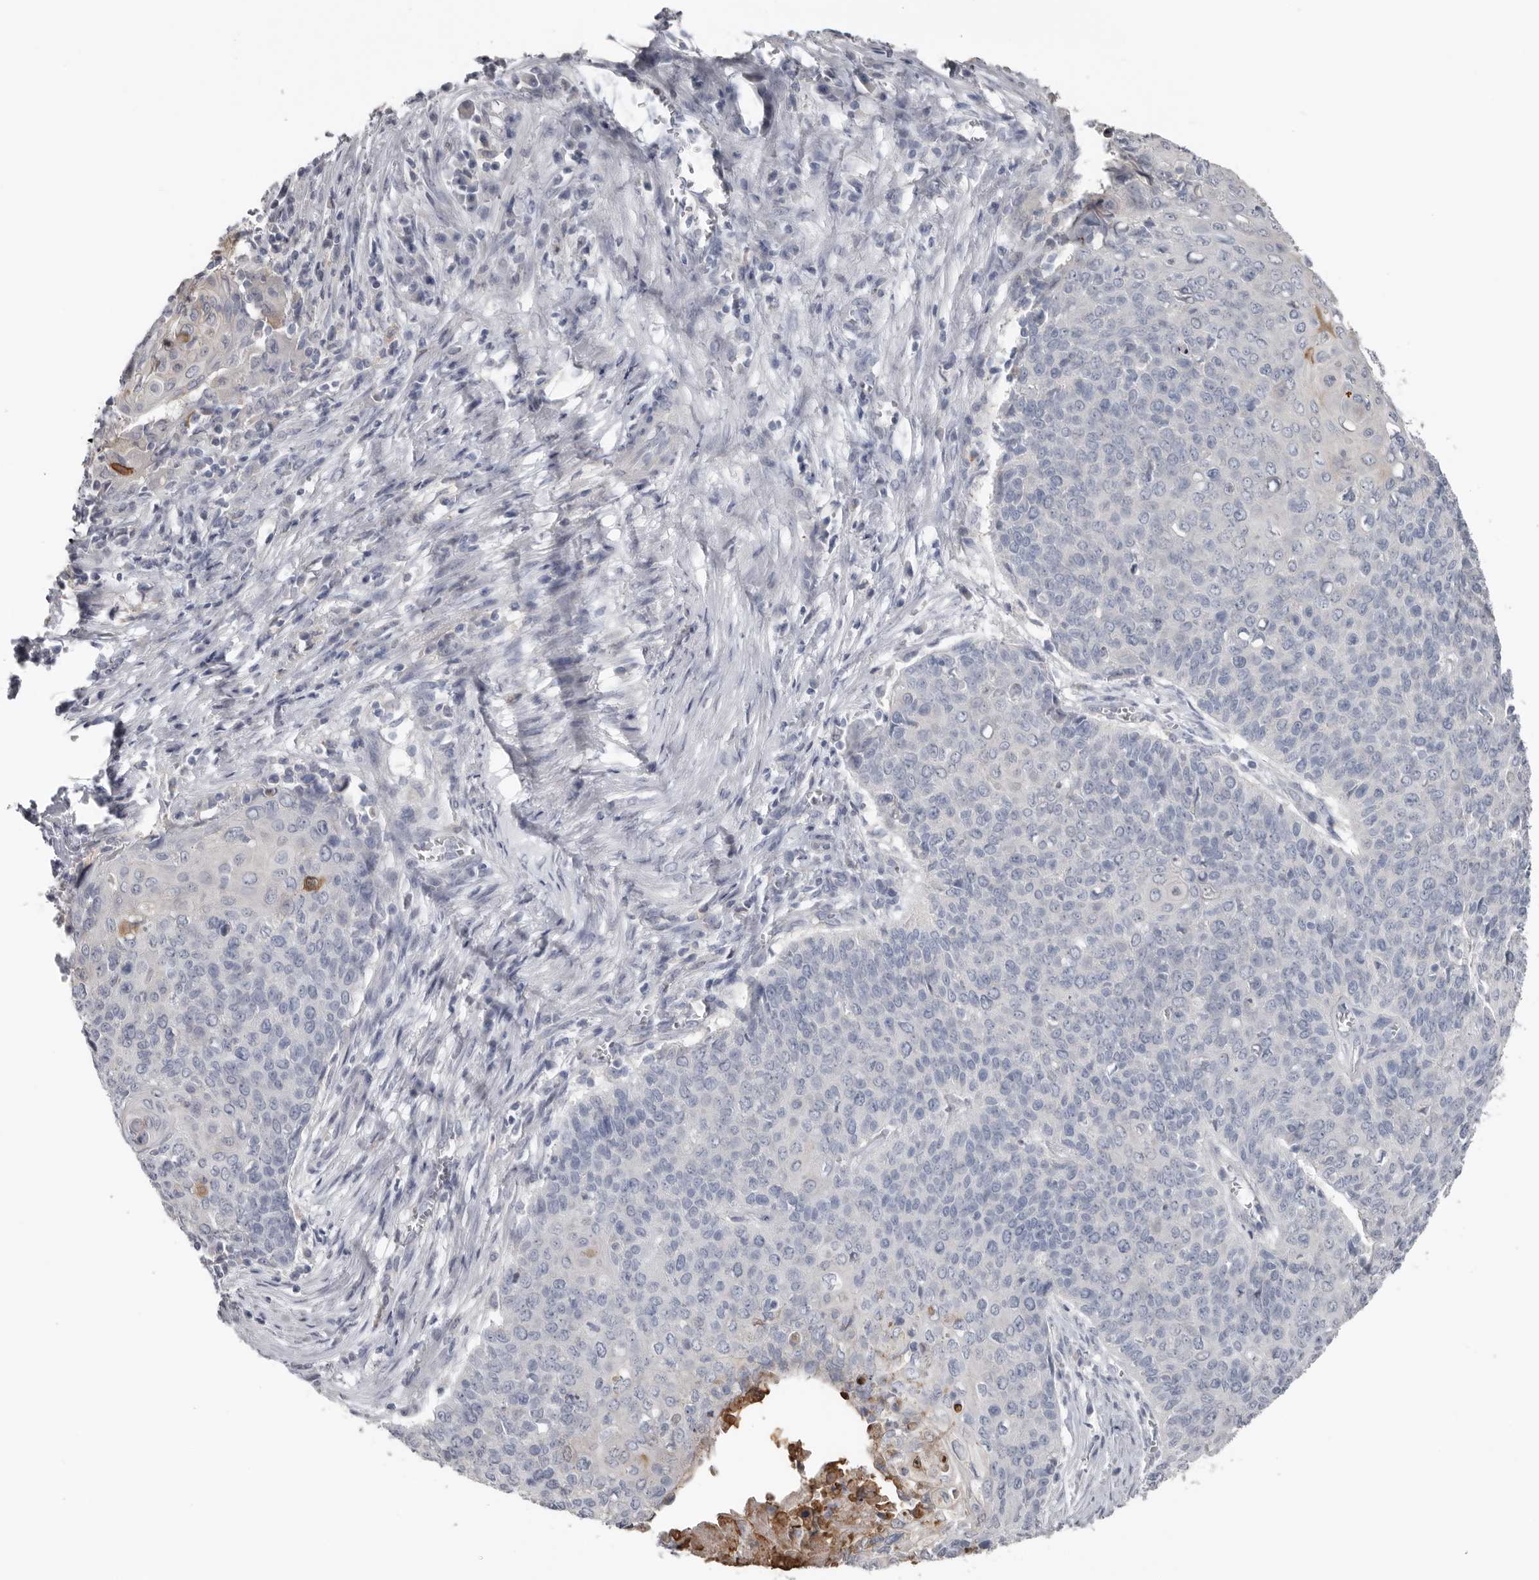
{"staining": {"intensity": "negative", "quantity": "none", "location": "none"}, "tissue": "cervical cancer", "cell_type": "Tumor cells", "image_type": "cancer", "snomed": [{"axis": "morphology", "description": "Squamous cell carcinoma, NOS"}, {"axis": "topography", "description": "Cervix"}], "caption": "Tumor cells show no significant protein expression in cervical squamous cell carcinoma. (DAB (3,3'-diaminobenzidine) immunohistochemistry with hematoxylin counter stain).", "gene": "FABP7", "patient": {"sex": "female", "age": 39}}